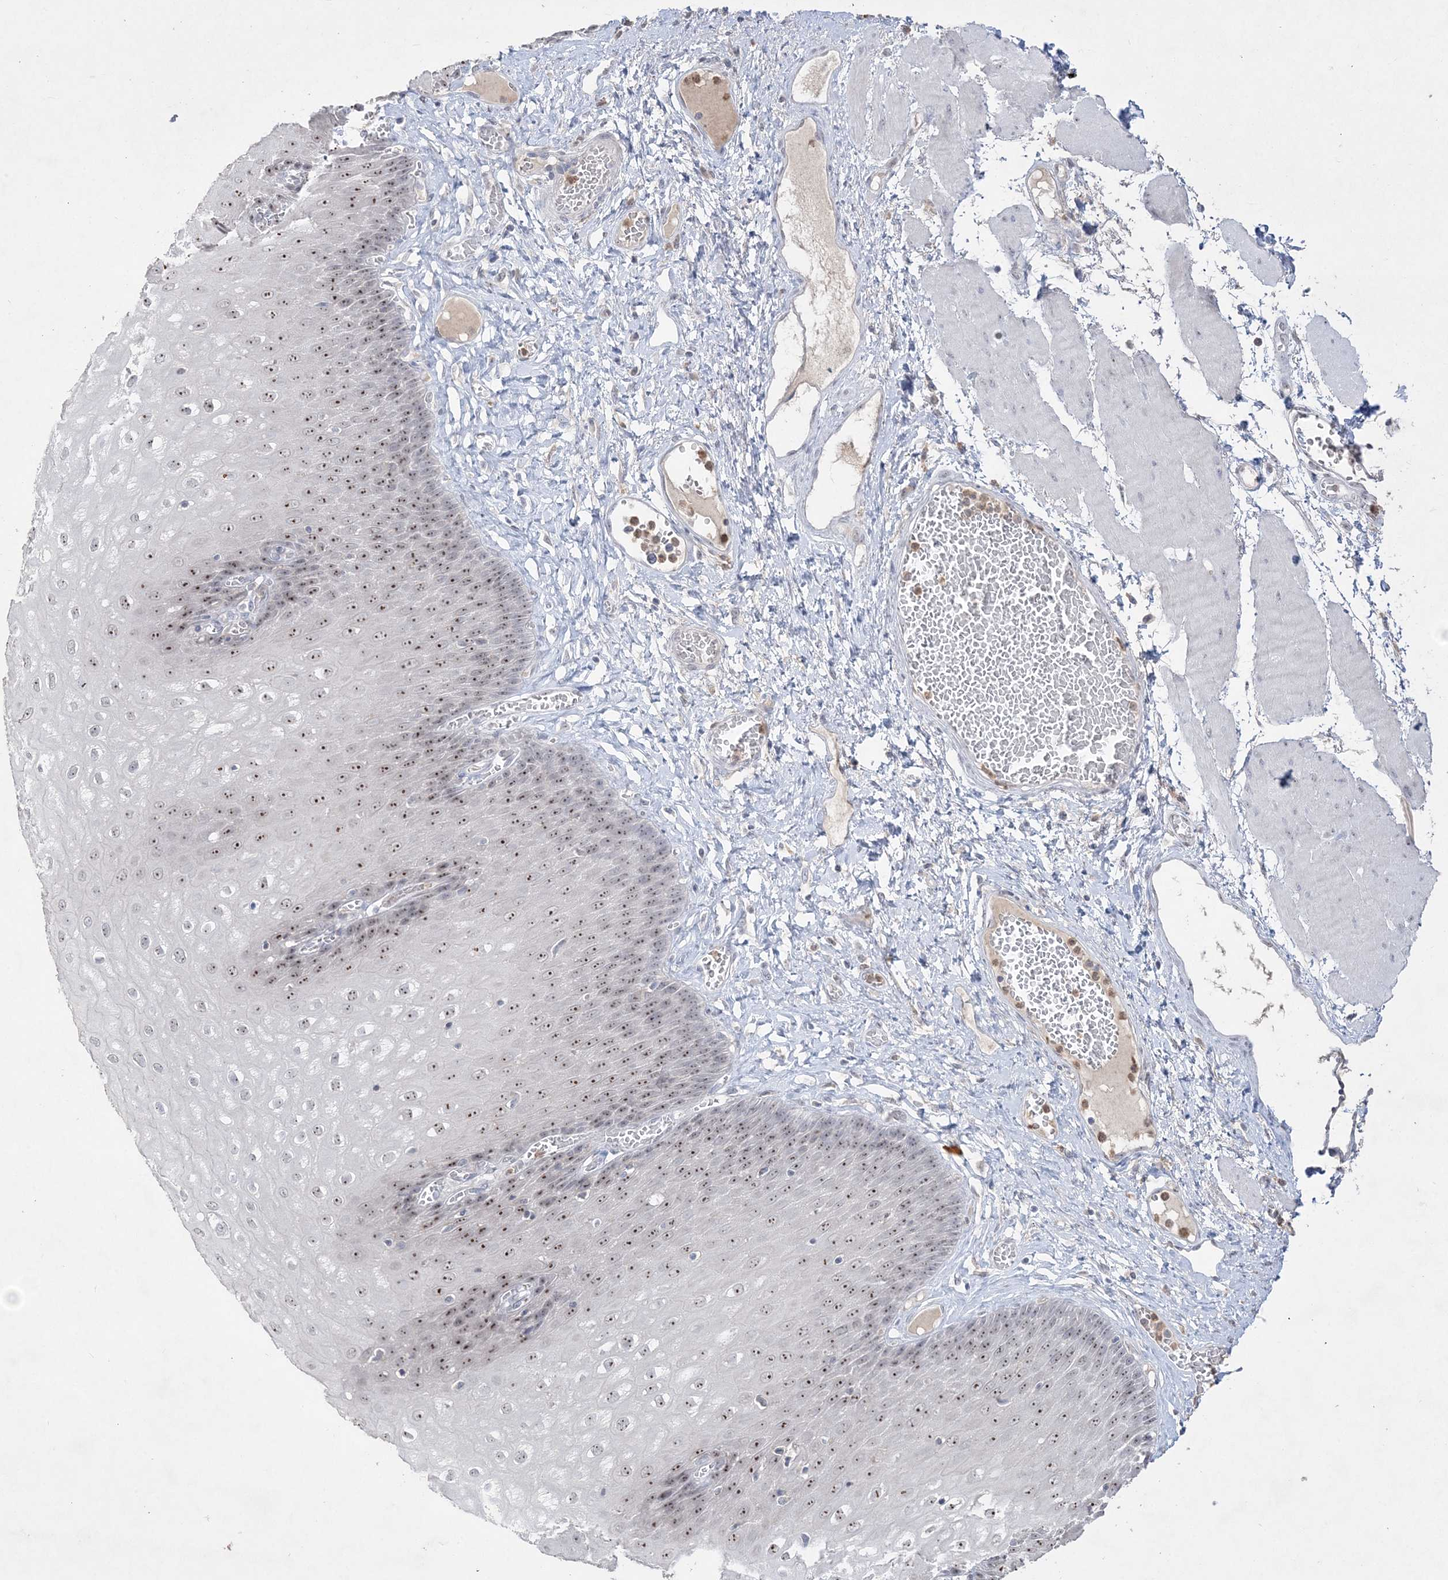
{"staining": {"intensity": "strong", "quantity": "25%-75%", "location": "nuclear"}, "tissue": "esophagus", "cell_type": "Squamous epithelial cells", "image_type": "normal", "snomed": [{"axis": "morphology", "description": "Normal tissue, NOS"}, {"axis": "topography", "description": "Esophagus"}], "caption": "Immunohistochemical staining of unremarkable human esophagus displays high levels of strong nuclear staining in approximately 25%-75% of squamous epithelial cells.", "gene": "NOP16", "patient": {"sex": "male", "age": 60}}